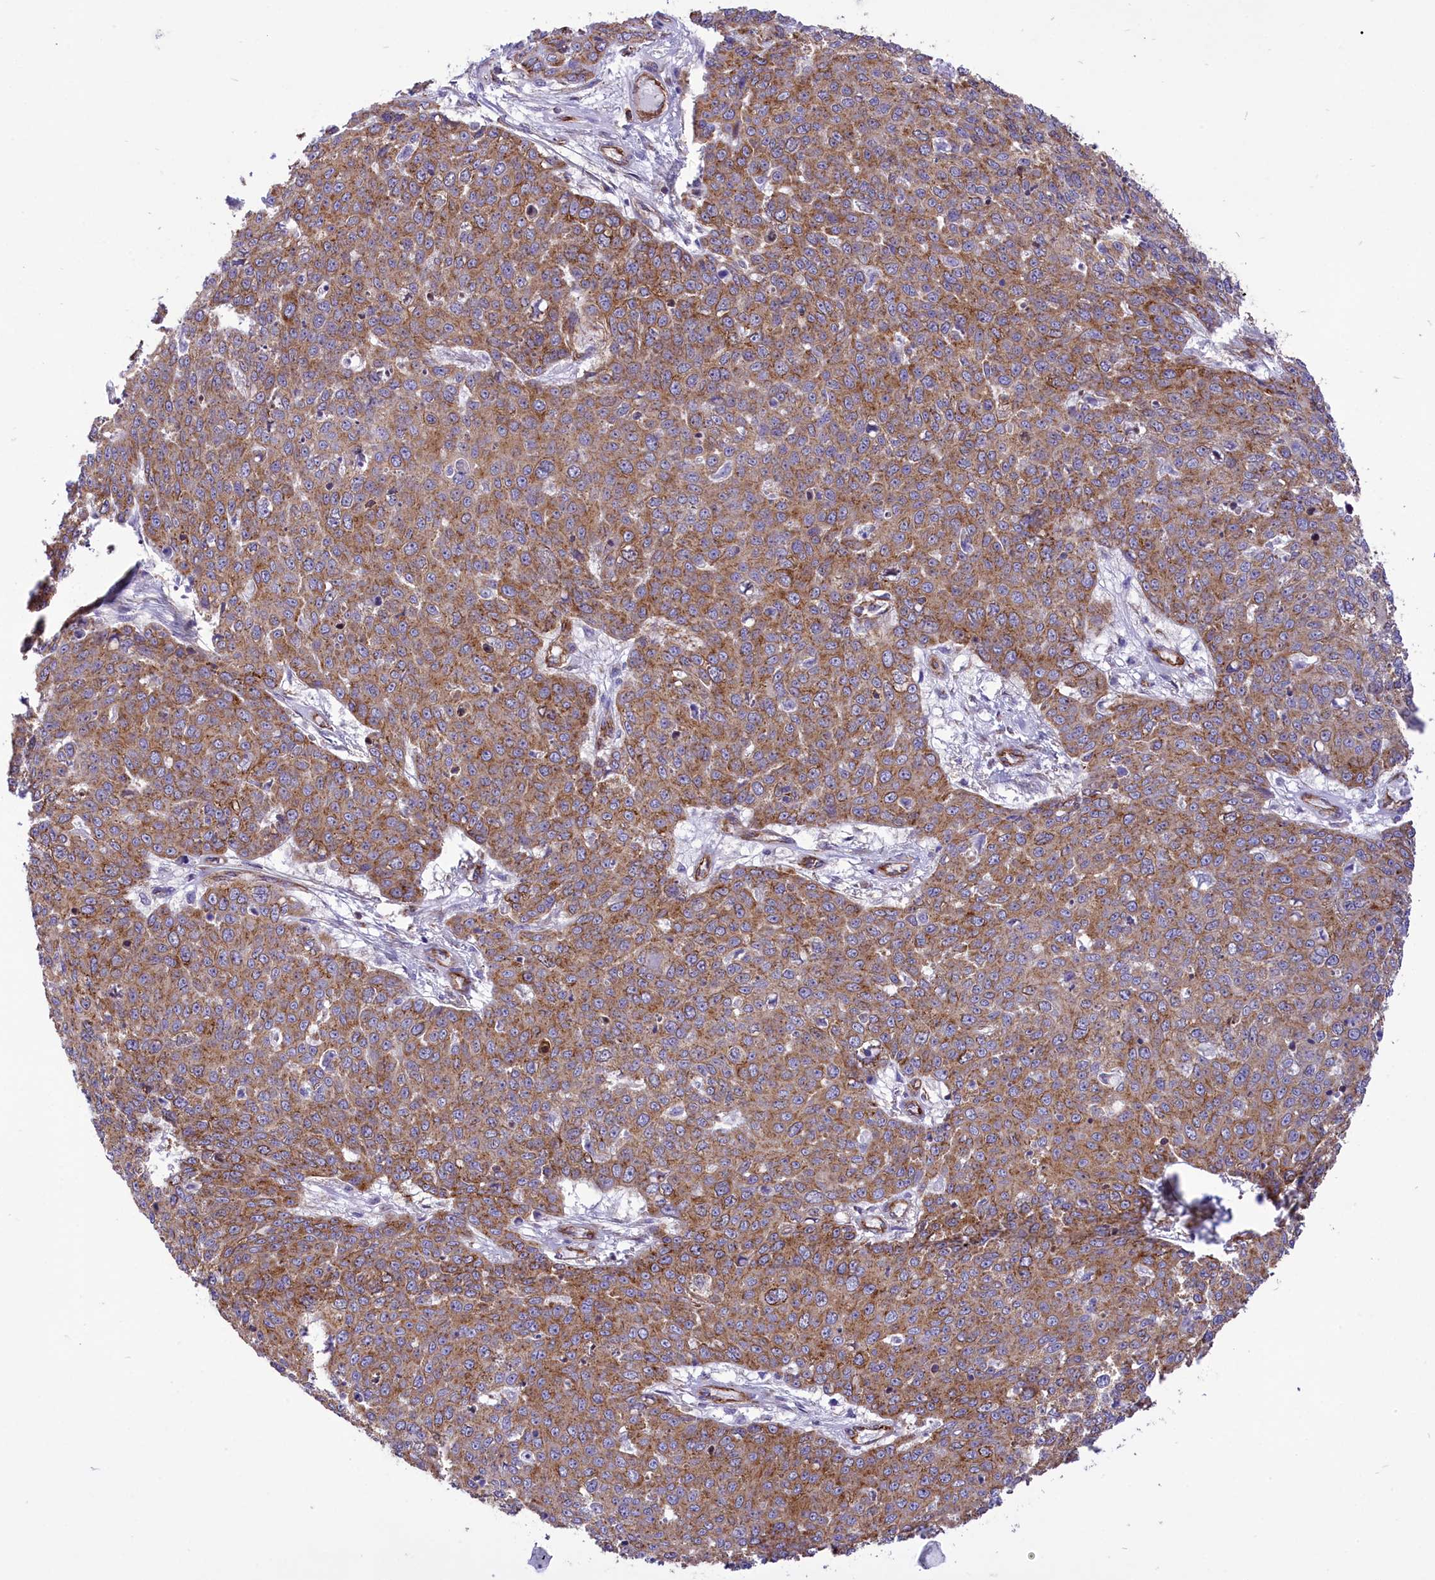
{"staining": {"intensity": "moderate", "quantity": ">75%", "location": "cytoplasmic/membranous"}, "tissue": "skin cancer", "cell_type": "Tumor cells", "image_type": "cancer", "snomed": [{"axis": "morphology", "description": "Squamous cell carcinoma, NOS"}, {"axis": "topography", "description": "Skin"}], "caption": "Protein analysis of squamous cell carcinoma (skin) tissue displays moderate cytoplasmic/membranous positivity in approximately >75% of tumor cells.", "gene": "SEPTIN9", "patient": {"sex": "male", "age": 71}}